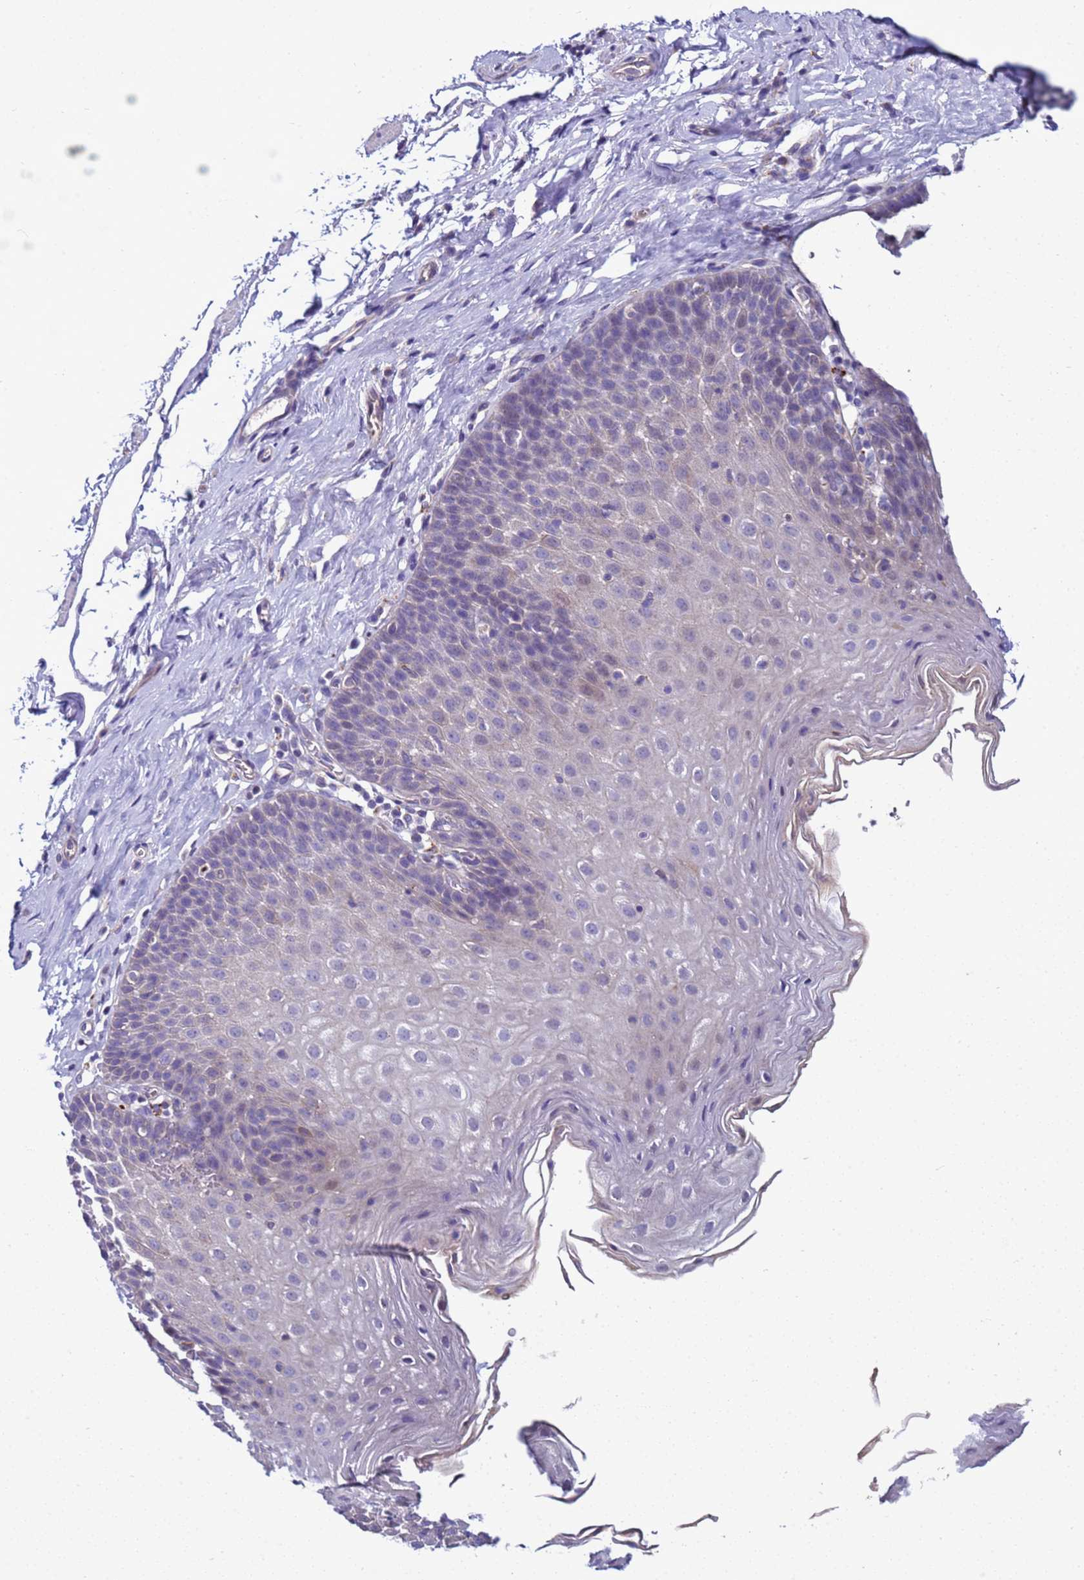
{"staining": {"intensity": "negative", "quantity": "none", "location": "none"}, "tissue": "esophagus", "cell_type": "Squamous epithelial cells", "image_type": "normal", "snomed": [{"axis": "morphology", "description": "Normal tissue, NOS"}, {"axis": "topography", "description": "Esophagus"}], "caption": "Squamous epithelial cells show no significant expression in benign esophagus.", "gene": "NAT1", "patient": {"sex": "female", "age": 61}}